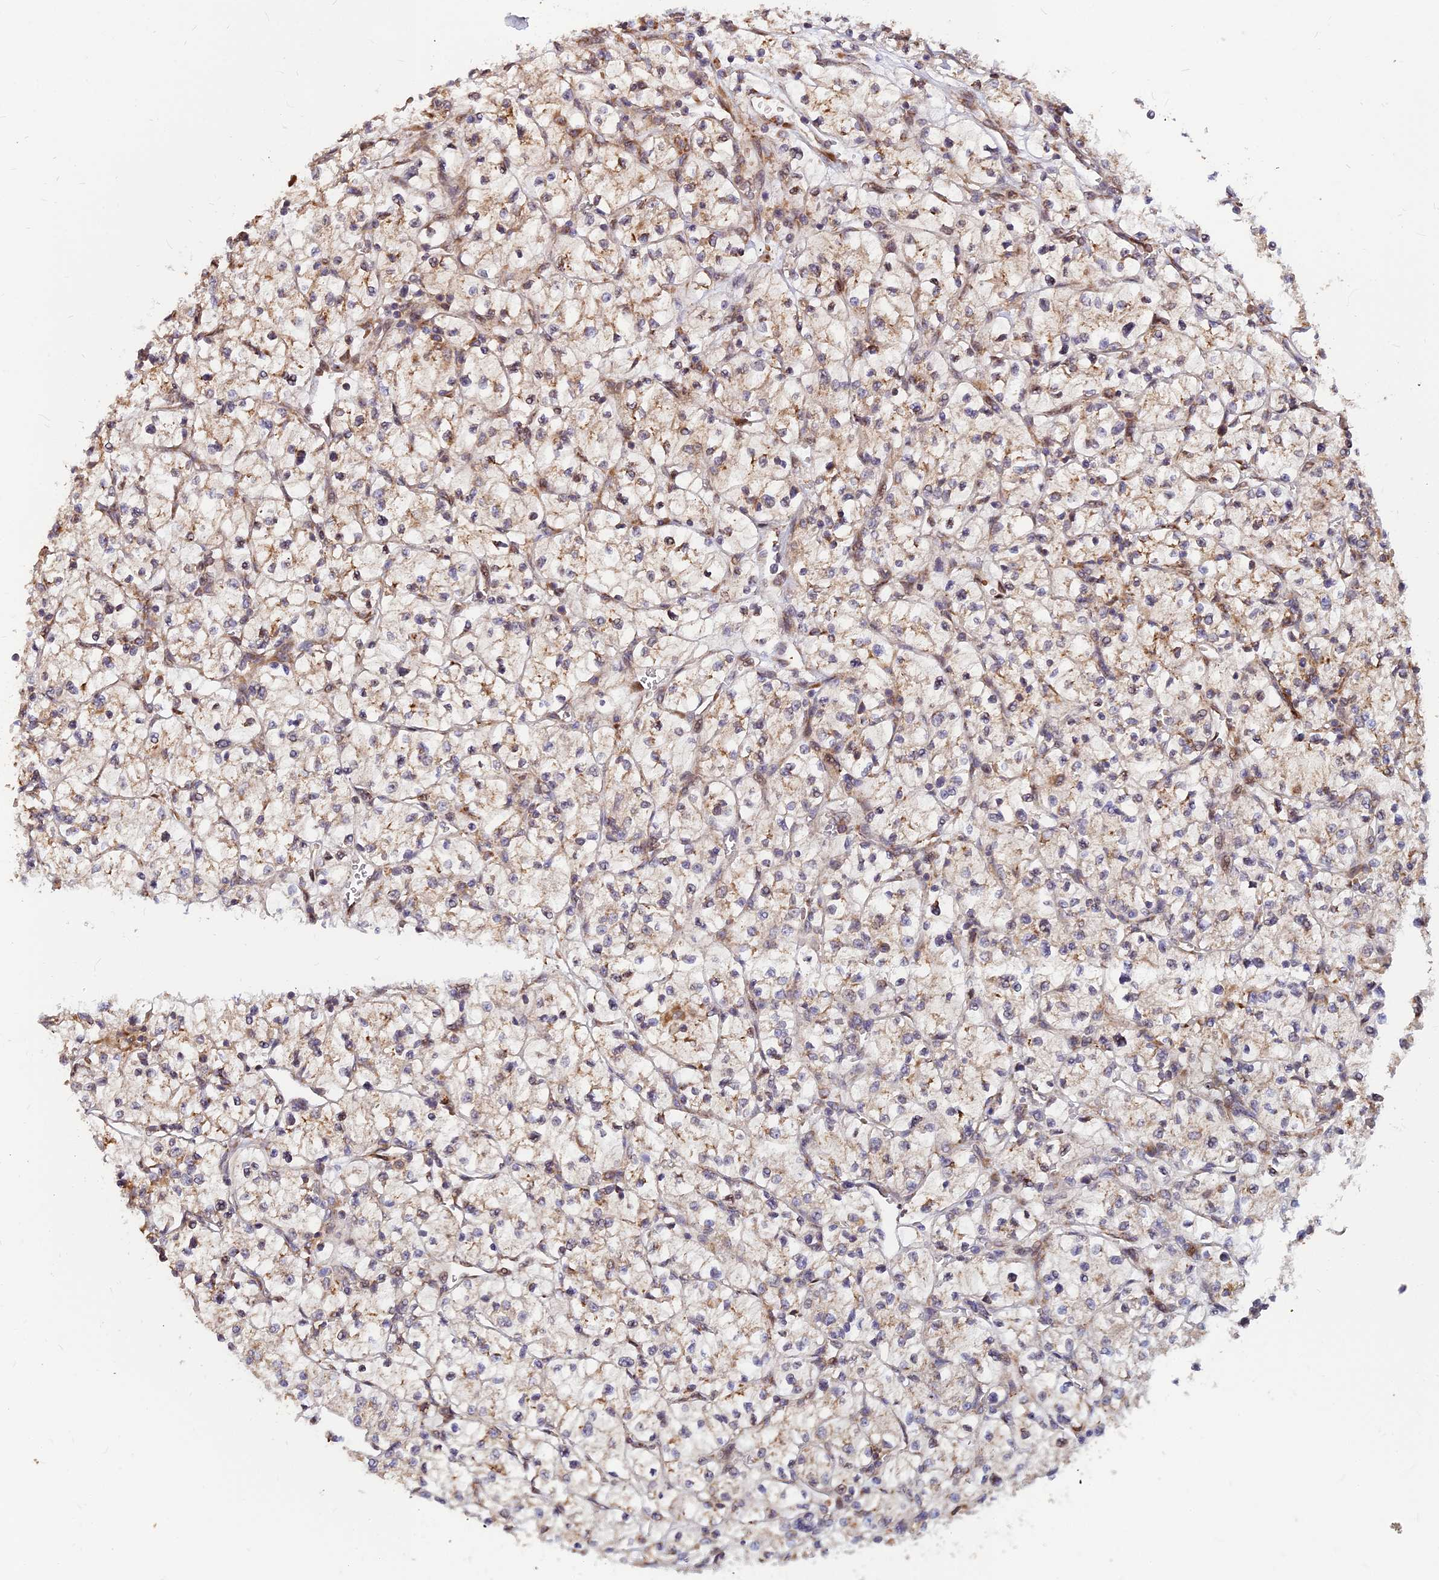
{"staining": {"intensity": "weak", "quantity": "25%-75%", "location": "cytoplasmic/membranous"}, "tissue": "renal cancer", "cell_type": "Tumor cells", "image_type": "cancer", "snomed": [{"axis": "morphology", "description": "Adenocarcinoma, NOS"}, {"axis": "topography", "description": "Kidney"}], "caption": "Immunohistochemical staining of human adenocarcinoma (renal) reveals weak cytoplasmic/membranous protein positivity in approximately 25%-75% of tumor cells.", "gene": "CCT6B", "patient": {"sex": "female", "age": 64}}